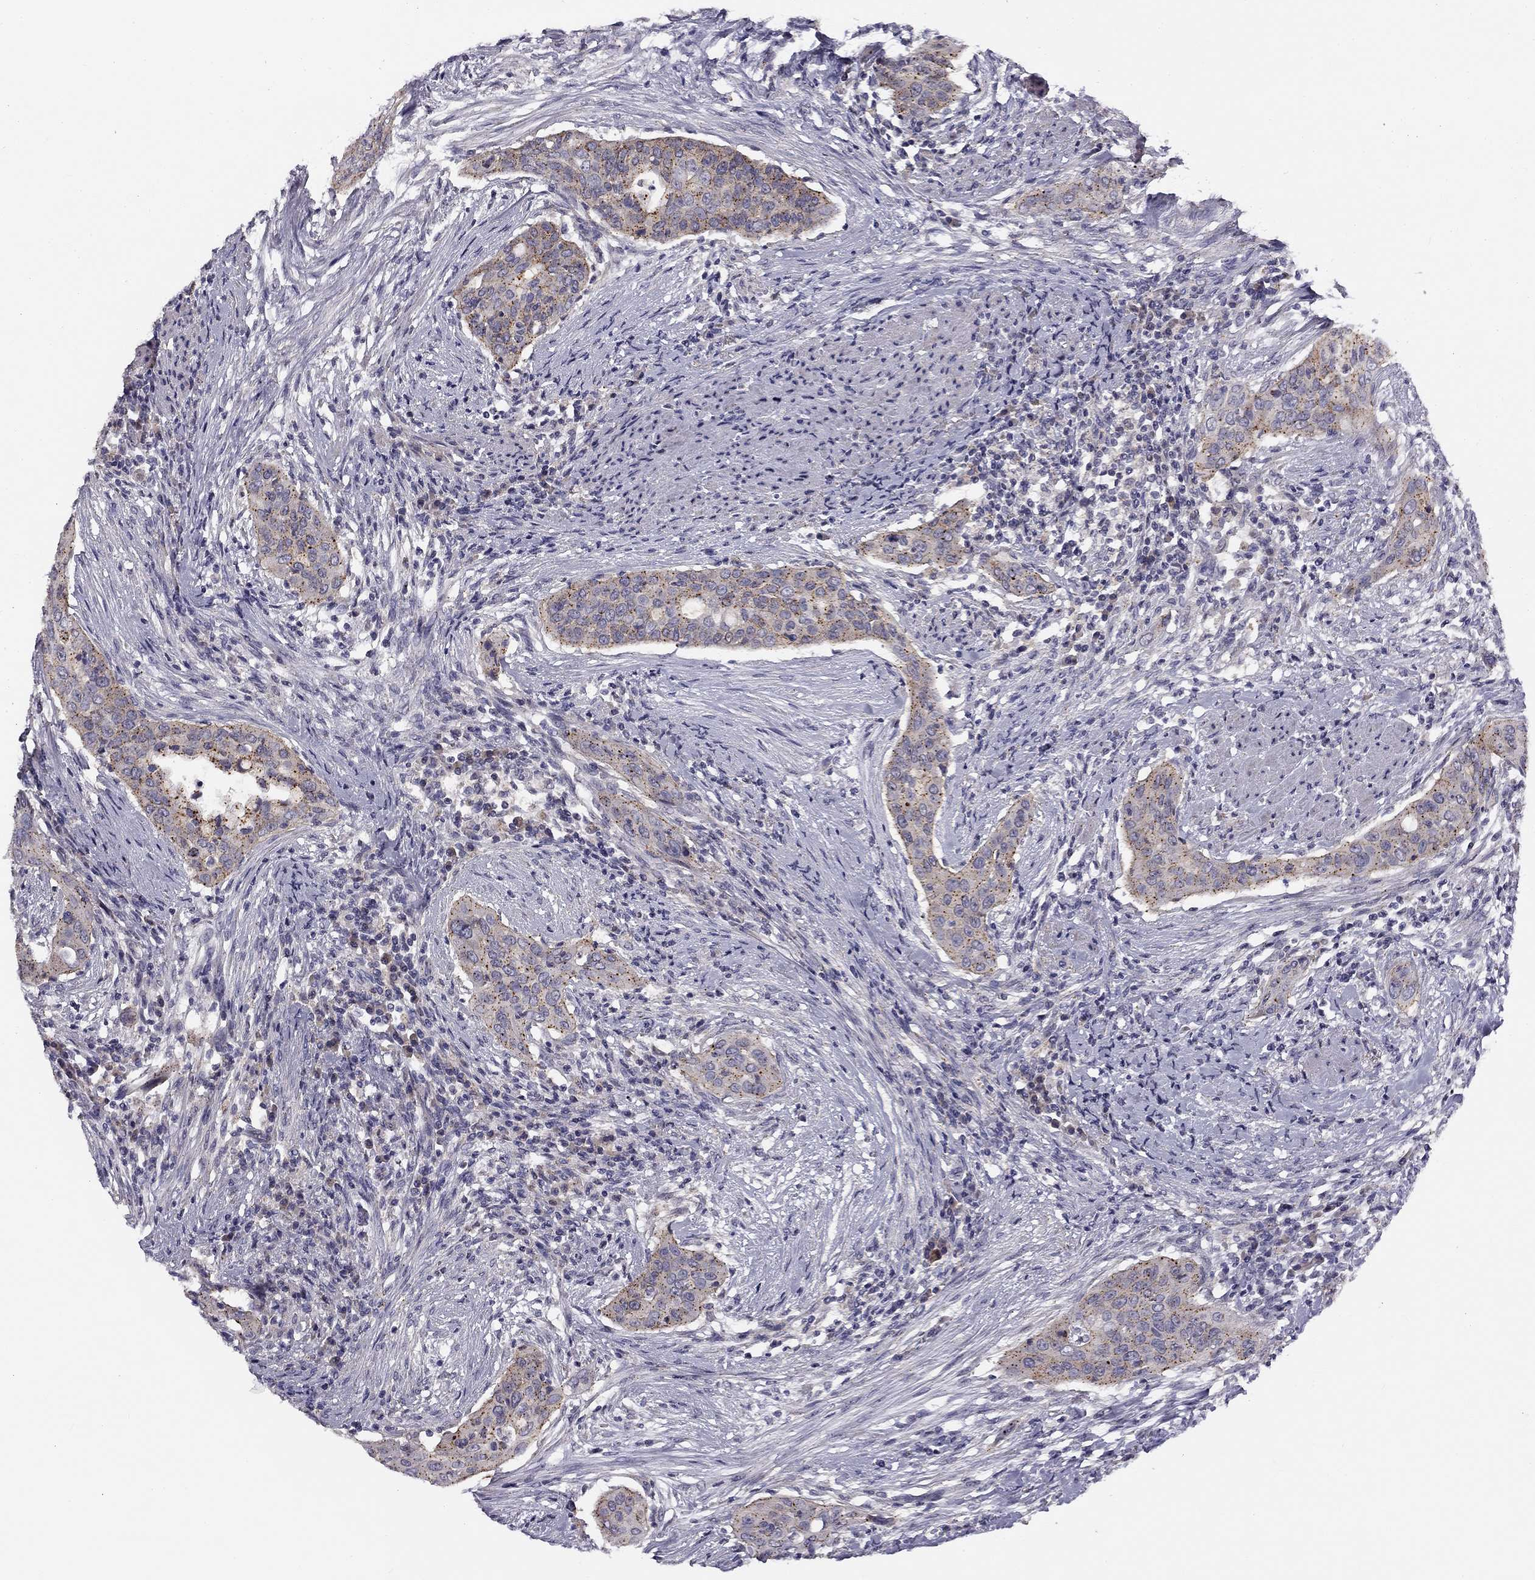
{"staining": {"intensity": "moderate", "quantity": "25%-75%", "location": "cytoplasmic/membranous"}, "tissue": "urothelial cancer", "cell_type": "Tumor cells", "image_type": "cancer", "snomed": [{"axis": "morphology", "description": "Urothelial carcinoma, High grade"}, {"axis": "topography", "description": "Urinary bladder"}], "caption": "The image reveals a brown stain indicating the presence of a protein in the cytoplasmic/membranous of tumor cells in urothelial cancer. (brown staining indicates protein expression, while blue staining denotes nuclei).", "gene": "CNR1", "patient": {"sex": "male", "age": 82}}